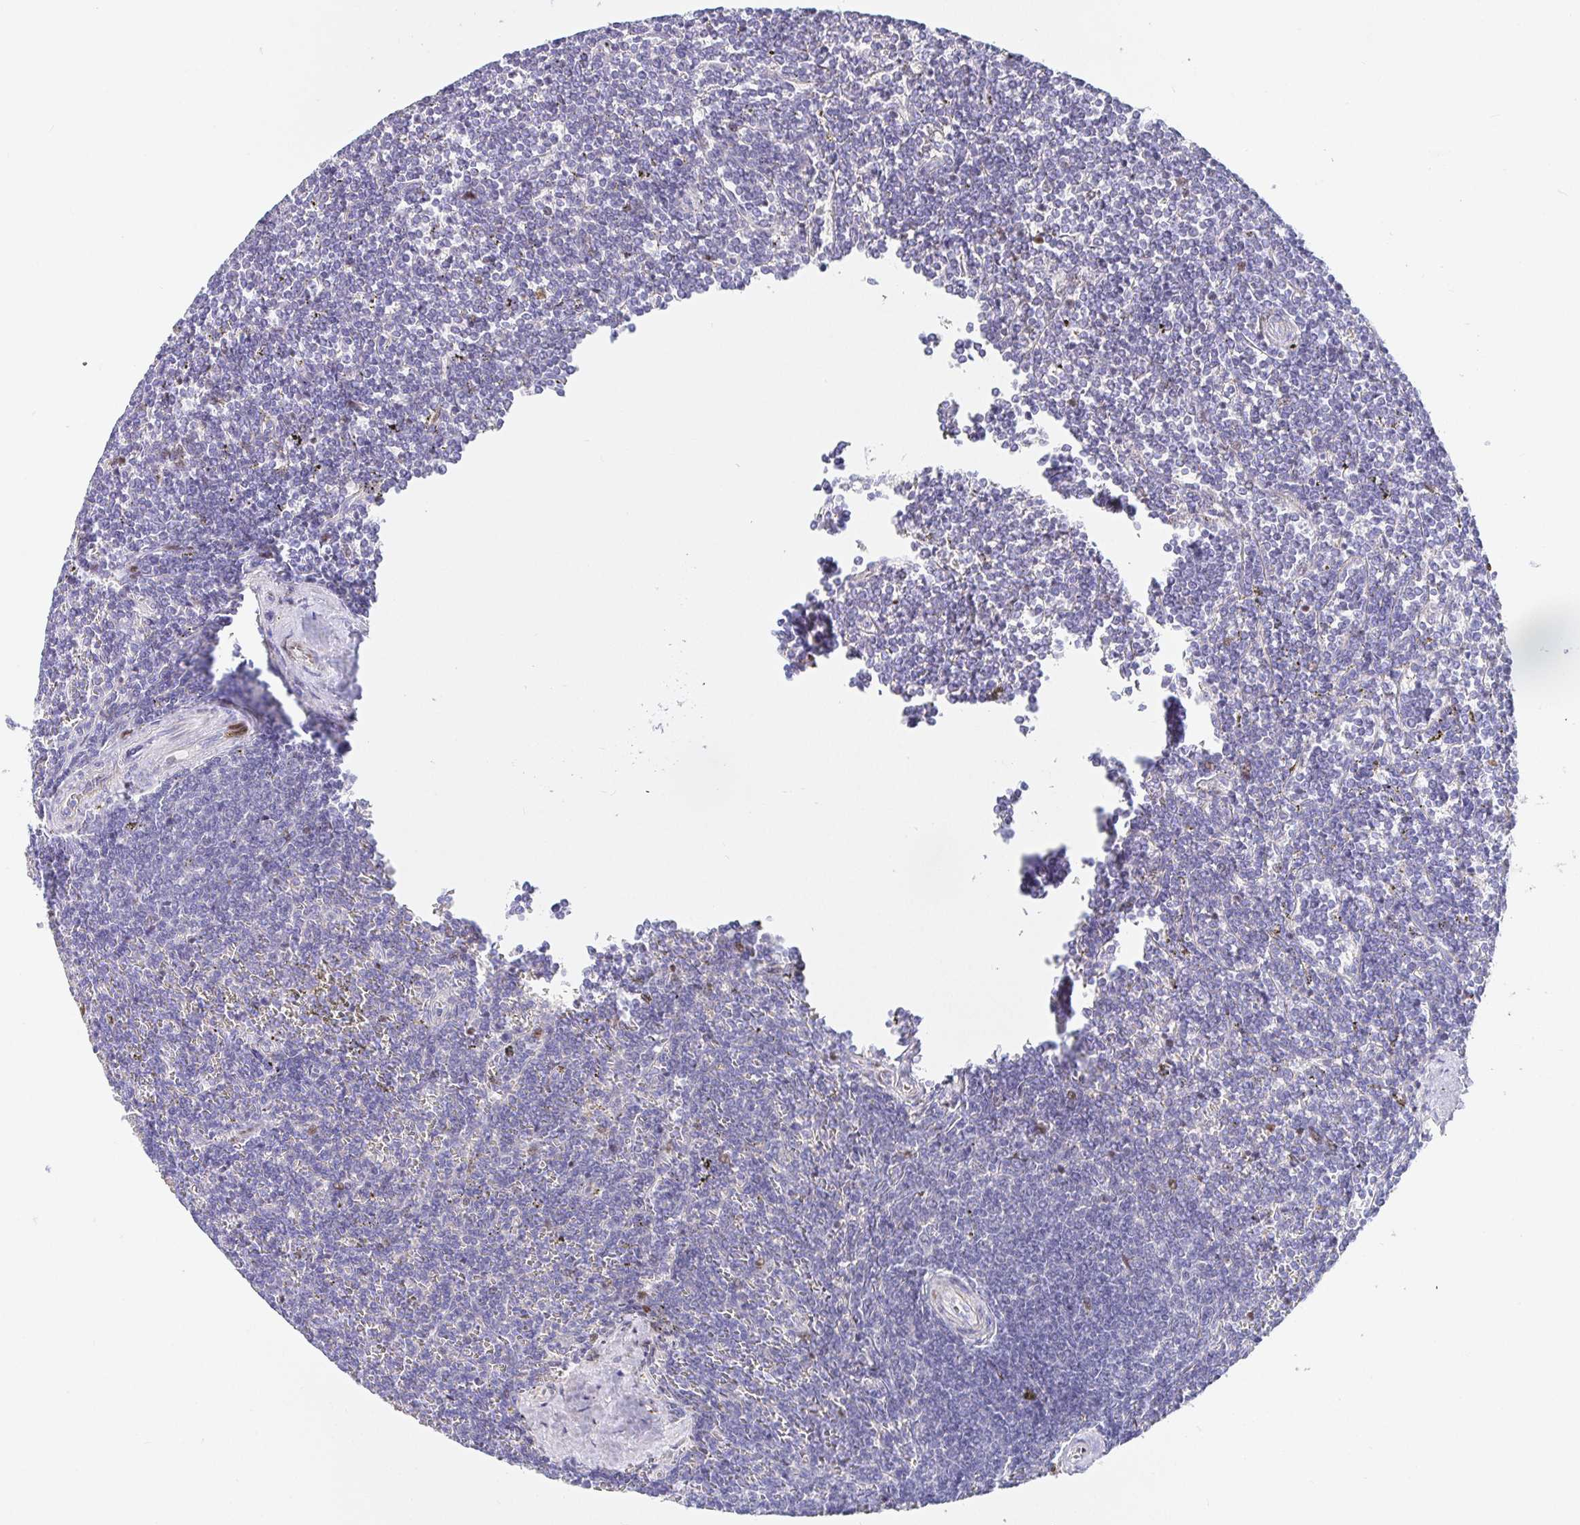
{"staining": {"intensity": "negative", "quantity": "none", "location": "none"}, "tissue": "lymphoma", "cell_type": "Tumor cells", "image_type": "cancer", "snomed": [{"axis": "morphology", "description": "Malignant lymphoma, non-Hodgkin's type, Low grade"}, {"axis": "topography", "description": "Spleen"}], "caption": "A high-resolution micrograph shows IHC staining of low-grade malignant lymphoma, non-Hodgkin's type, which demonstrates no significant expression in tumor cells.", "gene": "KBTBD13", "patient": {"sex": "male", "age": 78}}